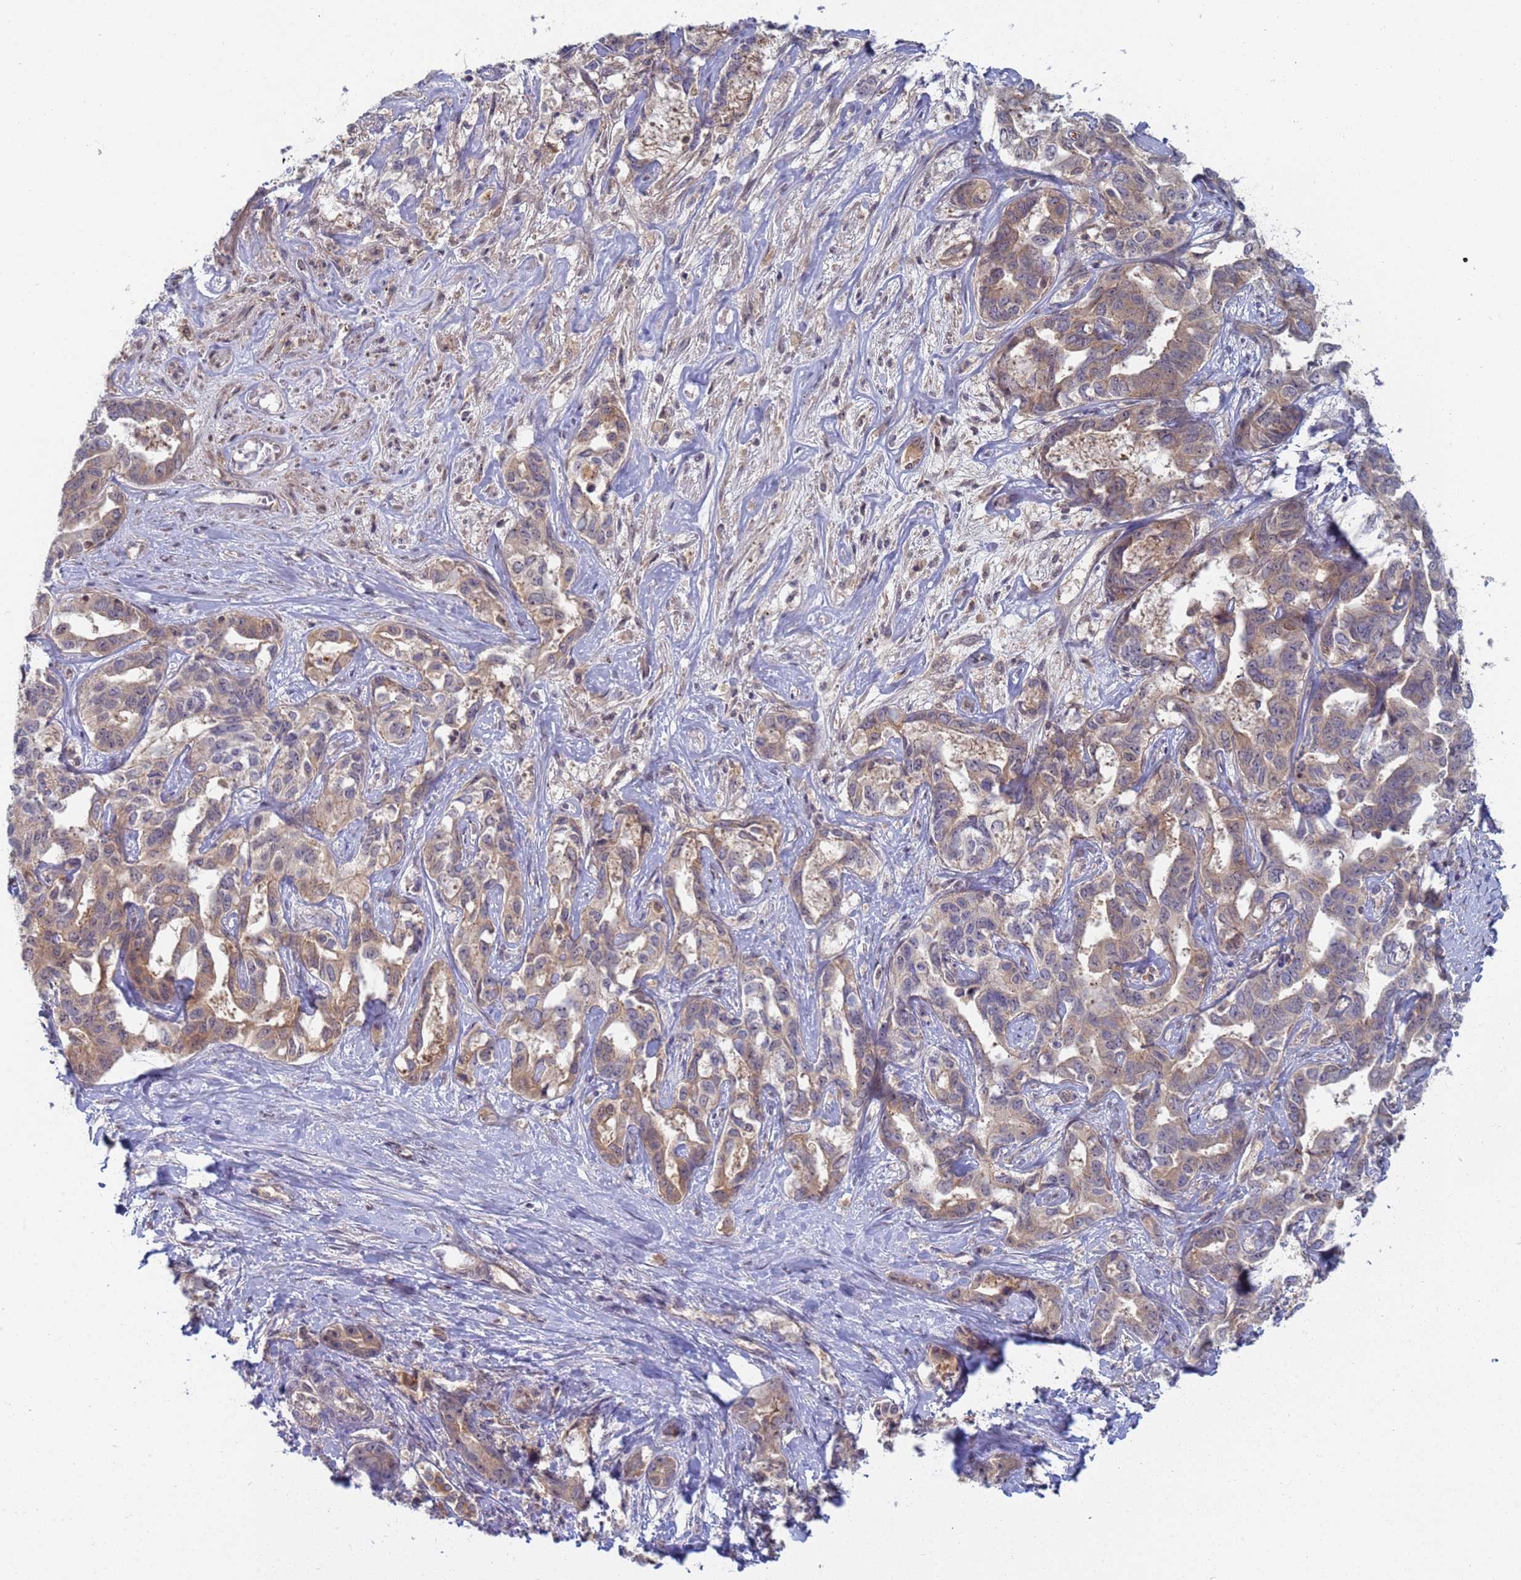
{"staining": {"intensity": "weak", "quantity": "25%-75%", "location": "cytoplasmic/membranous"}, "tissue": "liver cancer", "cell_type": "Tumor cells", "image_type": "cancer", "snomed": [{"axis": "morphology", "description": "Cholangiocarcinoma"}, {"axis": "topography", "description": "Liver"}], "caption": "IHC of liver cancer (cholangiocarcinoma) displays low levels of weak cytoplasmic/membranous positivity in approximately 25%-75% of tumor cells.", "gene": "SHARPIN", "patient": {"sex": "male", "age": 59}}